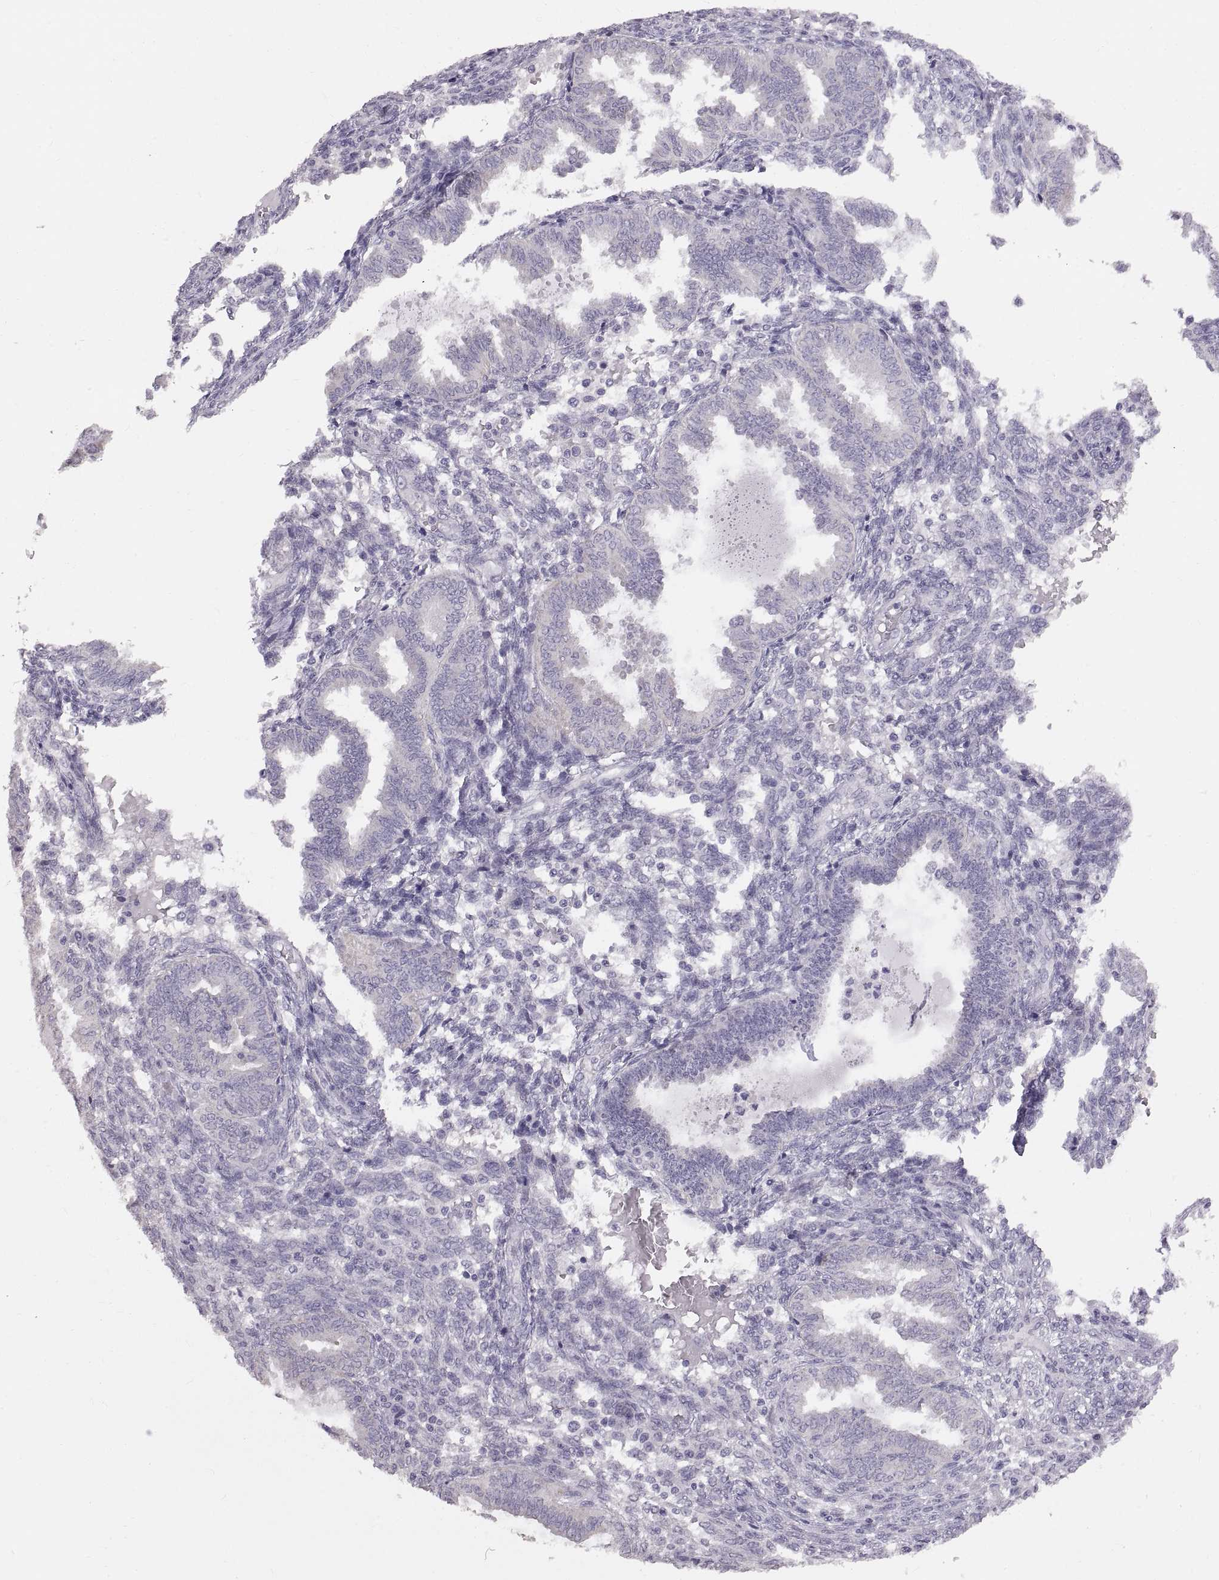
{"staining": {"intensity": "negative", "quantity": "none", "location": "none"}, "tissue": "endometrium", "cell_type": "Cells in endometrial stroma", "image_type": "normal", "snomed": [{"axis": "morphology", "description": "Normal tissue, NOS"}, {"axis": "topography", "description": "Endometrium"}], "caption": "The micrograph displays no staining of cells in endometrial stroma in benign endometrium. (DAB (3,3'-diaminobenzidine) IHC with hematoxylin counter stain).", "gene": "WBP2NL", "patient": {"sex": "female", "age": 42}}